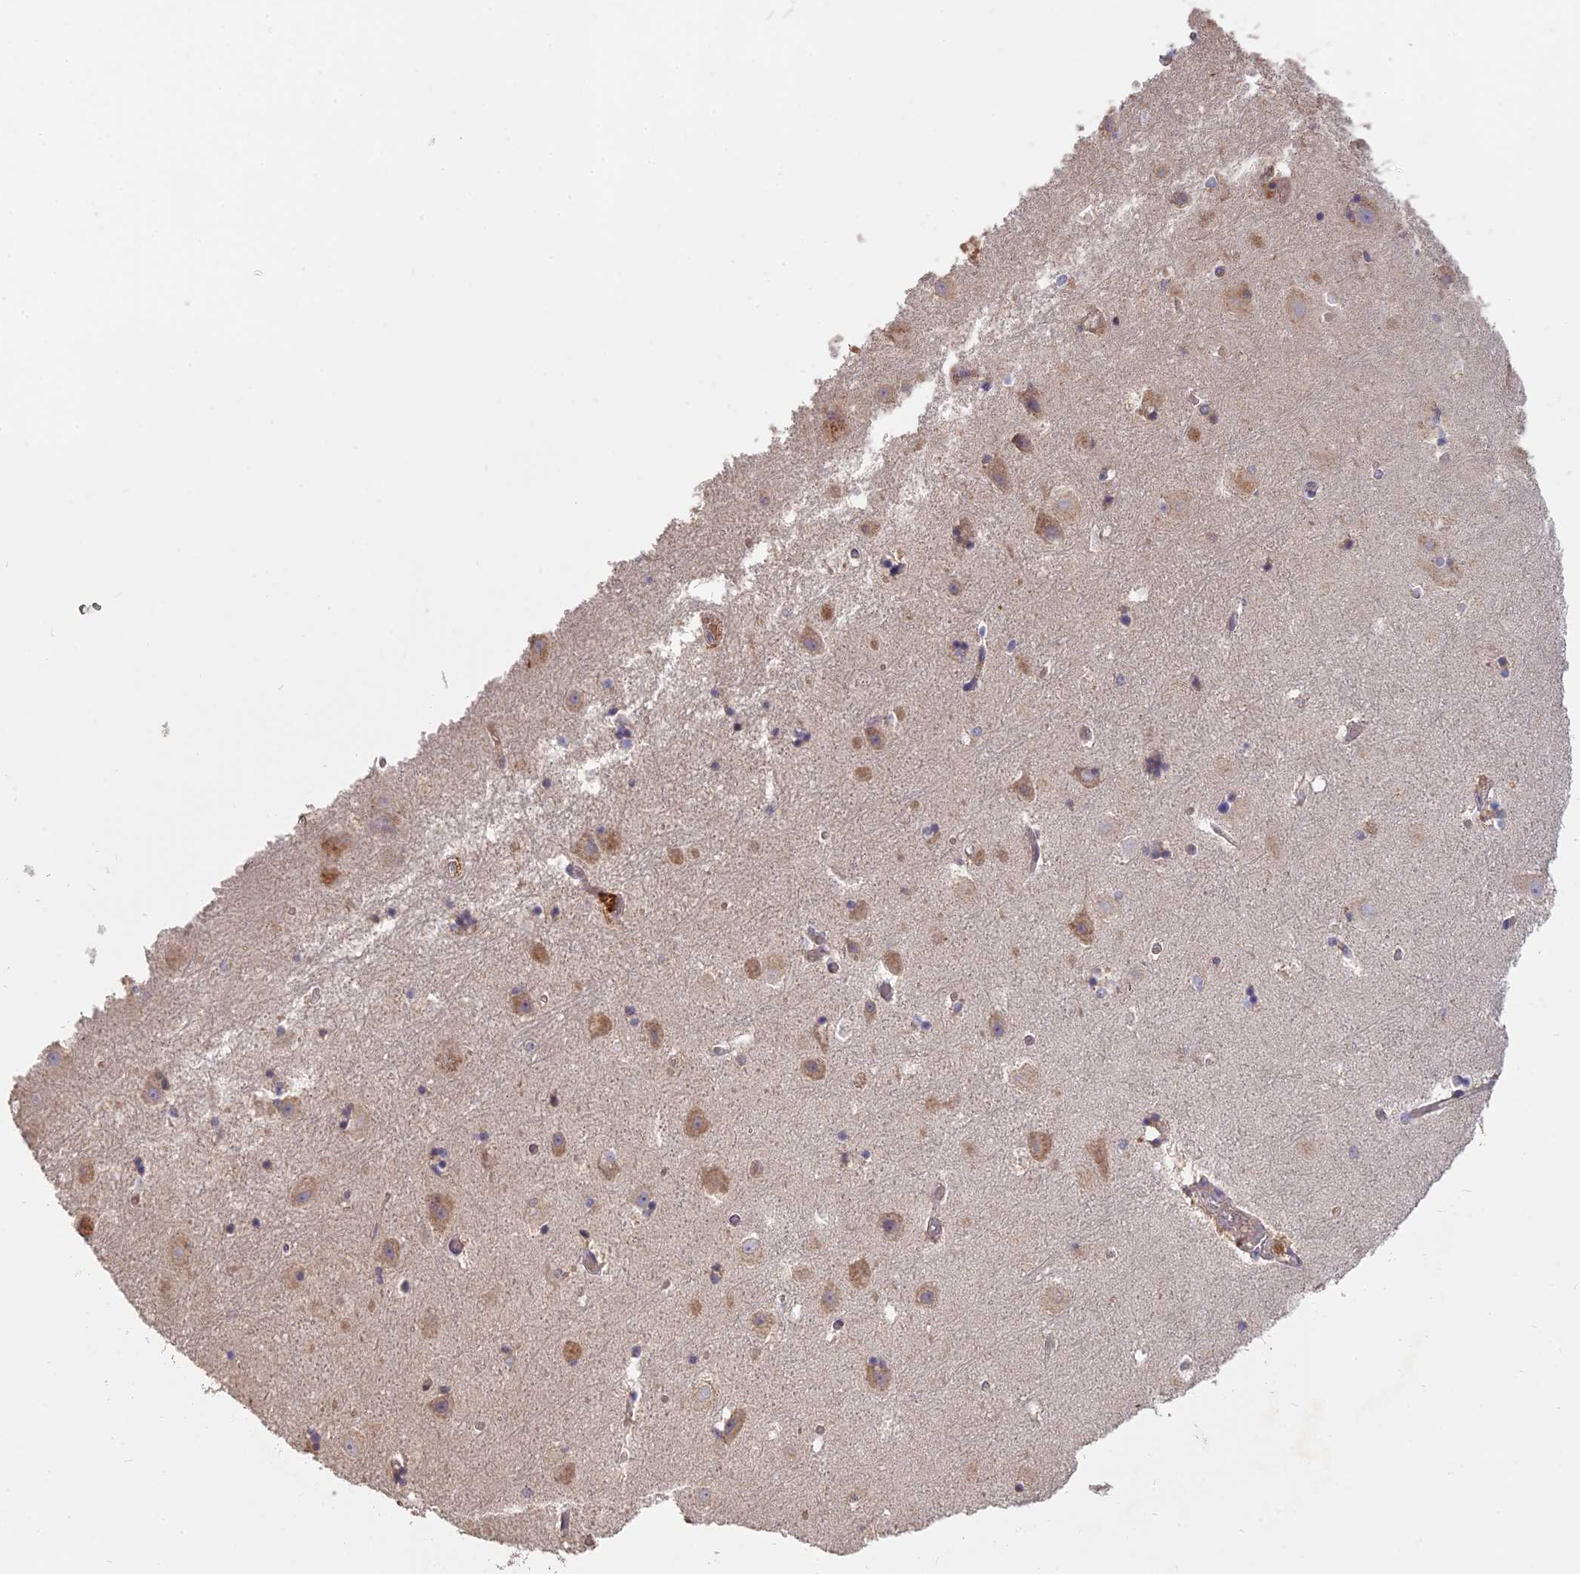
{"staining": {"intensity": "negative", "quantity": "none", "location": "none"}, "tissue": "hippocampus", "cell_type": "Glial cells", "image_type": "normal", "snomed": [{"axis": "morphology", "description": "Normal tissue, NOS"}, {"axis": "topography", "description": "Hippocampus"}], "caption": "This is an immunohistochemistry (IHC) photomicrograph of unremarkable human hippocampus. There is no expression in glial cells.", "gene": "PPIC", "patient": {"sex": "female", "age": 52}}